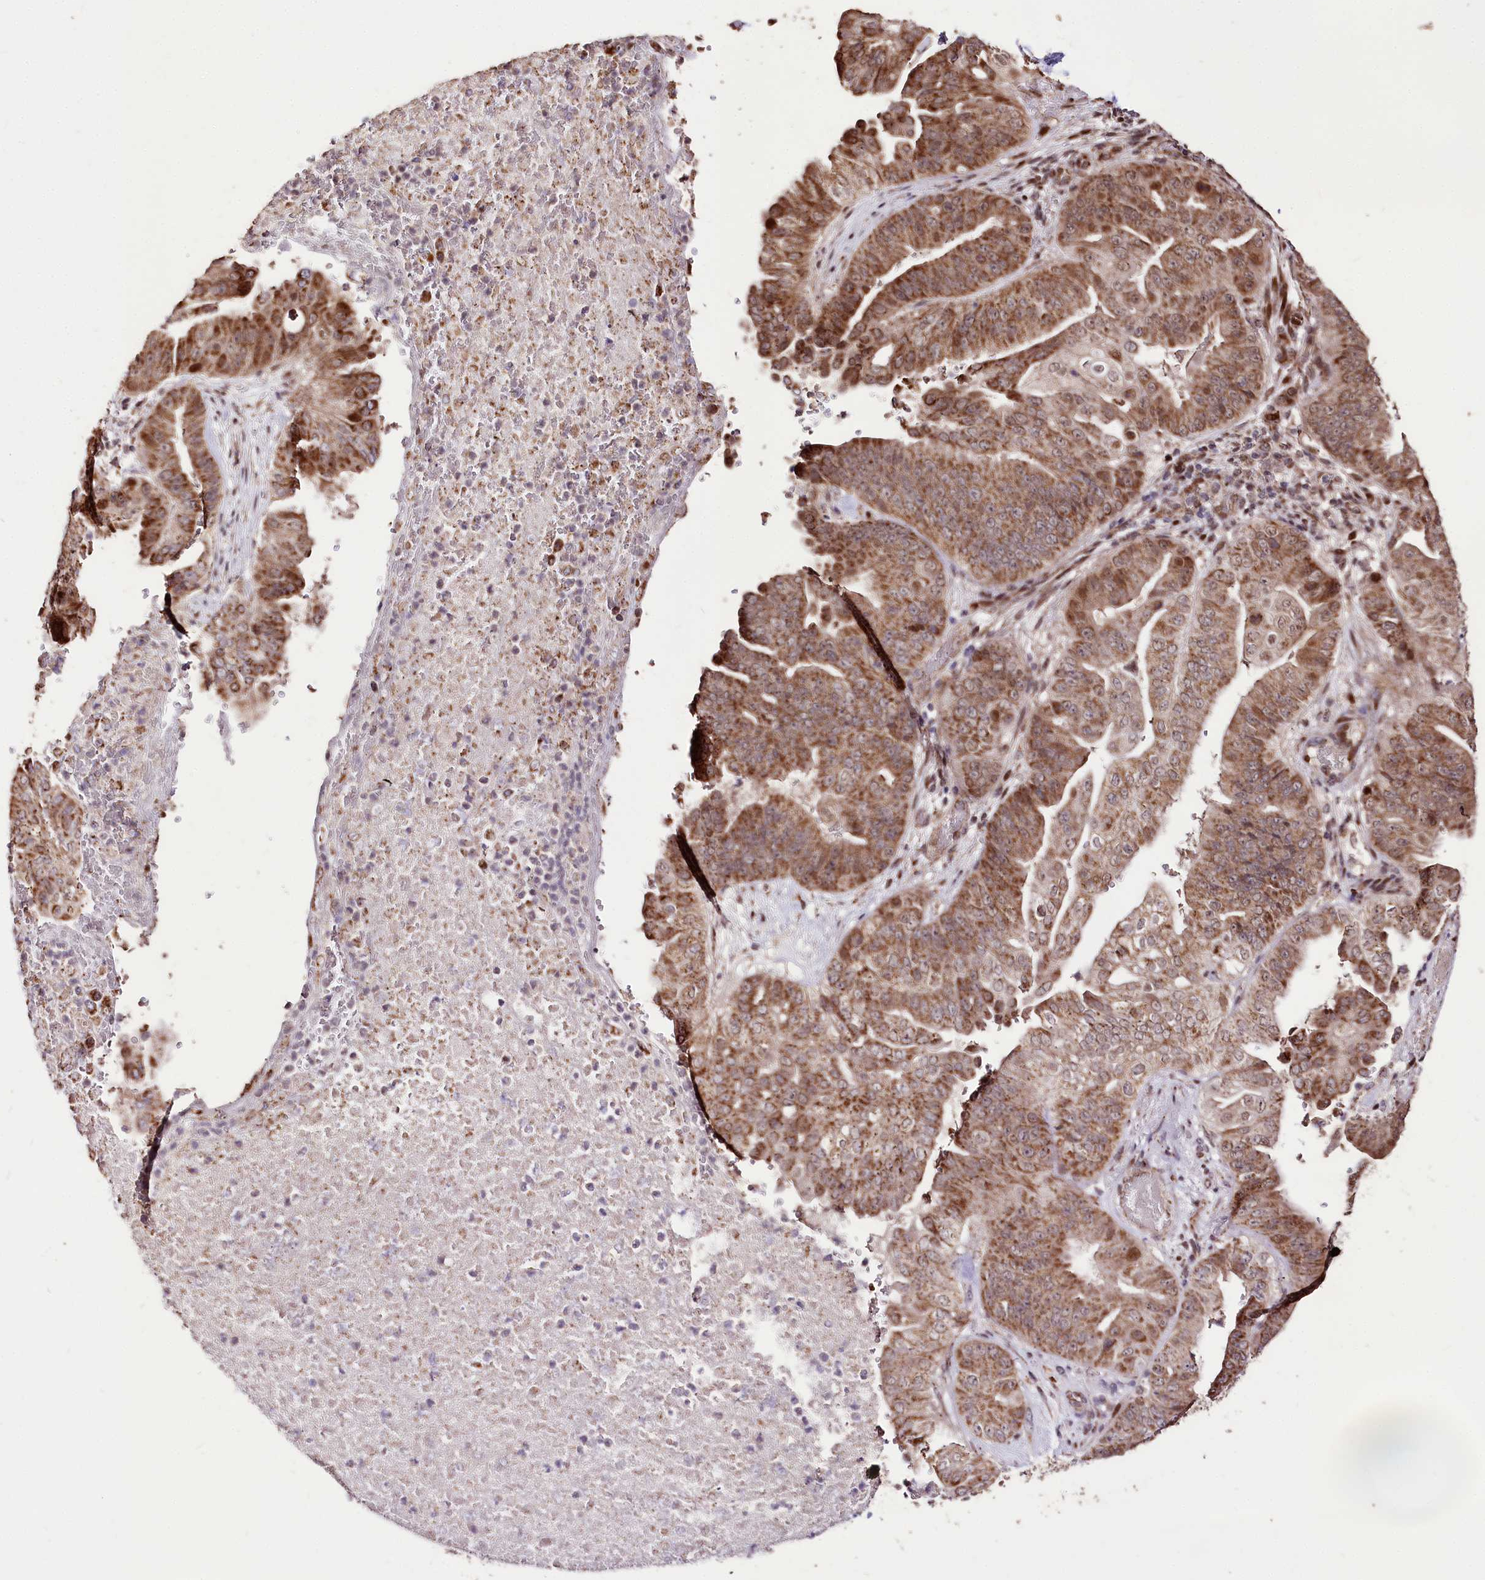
{"staining": {"intensity": "moderate", "quantity": ">75%", "location": "cytoplasmic/membranous"}, "tissue": "pancreatic cancer", "cell_type": "Tumor cells", "image_type": "cancer", "snomed": [{"axis": "morphology", "description": "Adenocarcinoma, NOS"}, {"axis": "topography", "description": "Pancreas"}], "caption": "High-magnification brightfield microscopy of pancreatic cancer stained with DAB (3,3'-diaminobenzidine) (brown) and counterstained with hematoxylin (blue). tumor cells exhibit moderate cytoplasmic/membranous staining is identified in about>75% of cells.", "gene": "CARD19", "patient": {"sex": "female", "age": 77}}